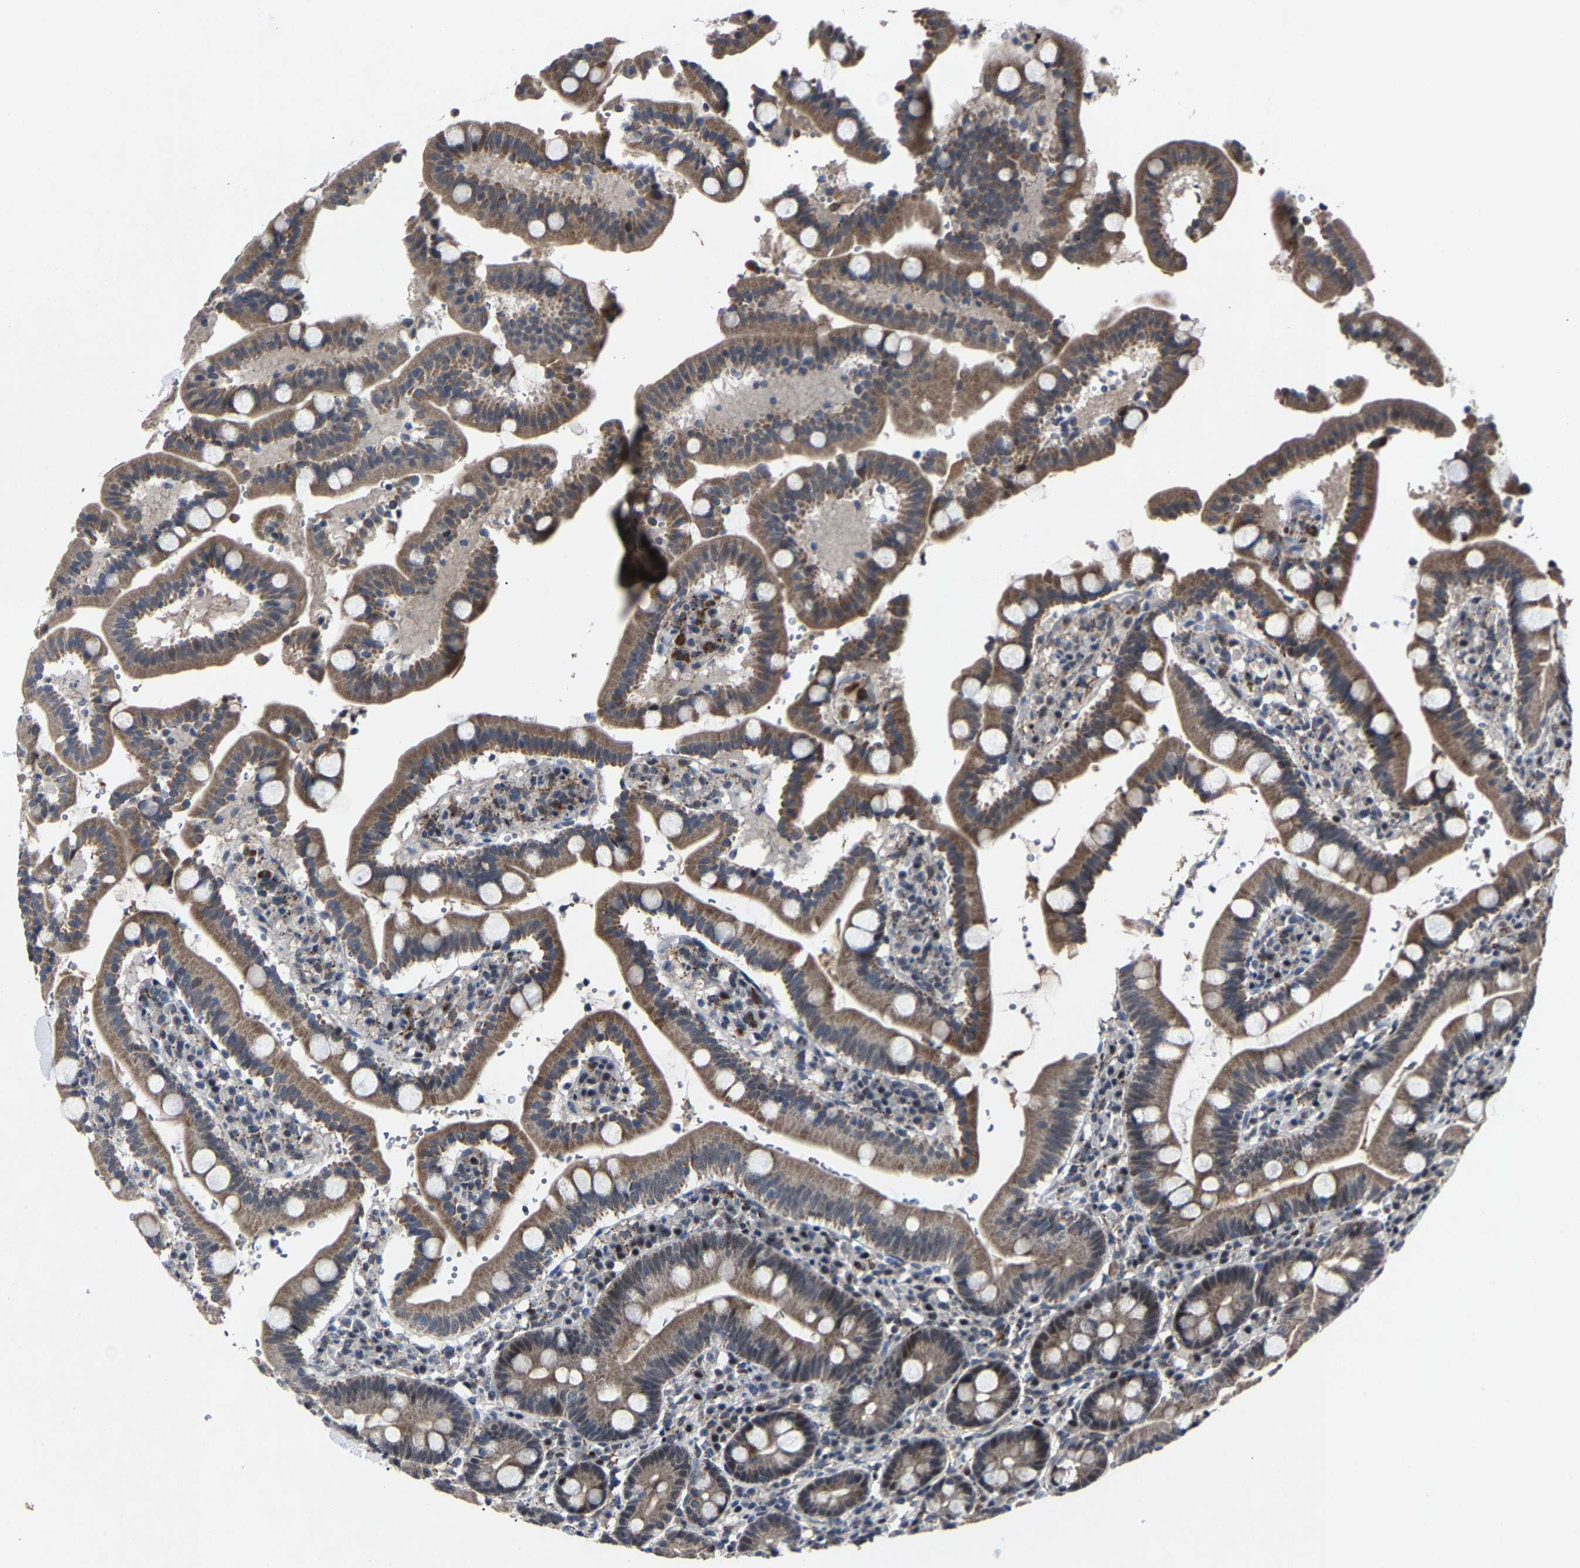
{"staining": {"intensity": "moderate", "quantity": ">75%", "location": "cytoplasmic/membranous,nuclear"}, "tissue": "duodenum", "cell_type": "Glandular cells", "image_type": "normal", "snomed": [{"axis": "morphology", "description": "Normal tissue, NOS"}, {"axis": "topography", "description": "Small intestine, NOS"}], "caption": "Unremarkable duodenum shows moderate cytoplasmic/membranous,nuclear expression in about >75% of glandular cells.", "gene": "LSM8", "patient": {"sex": "female", "age": 71}}